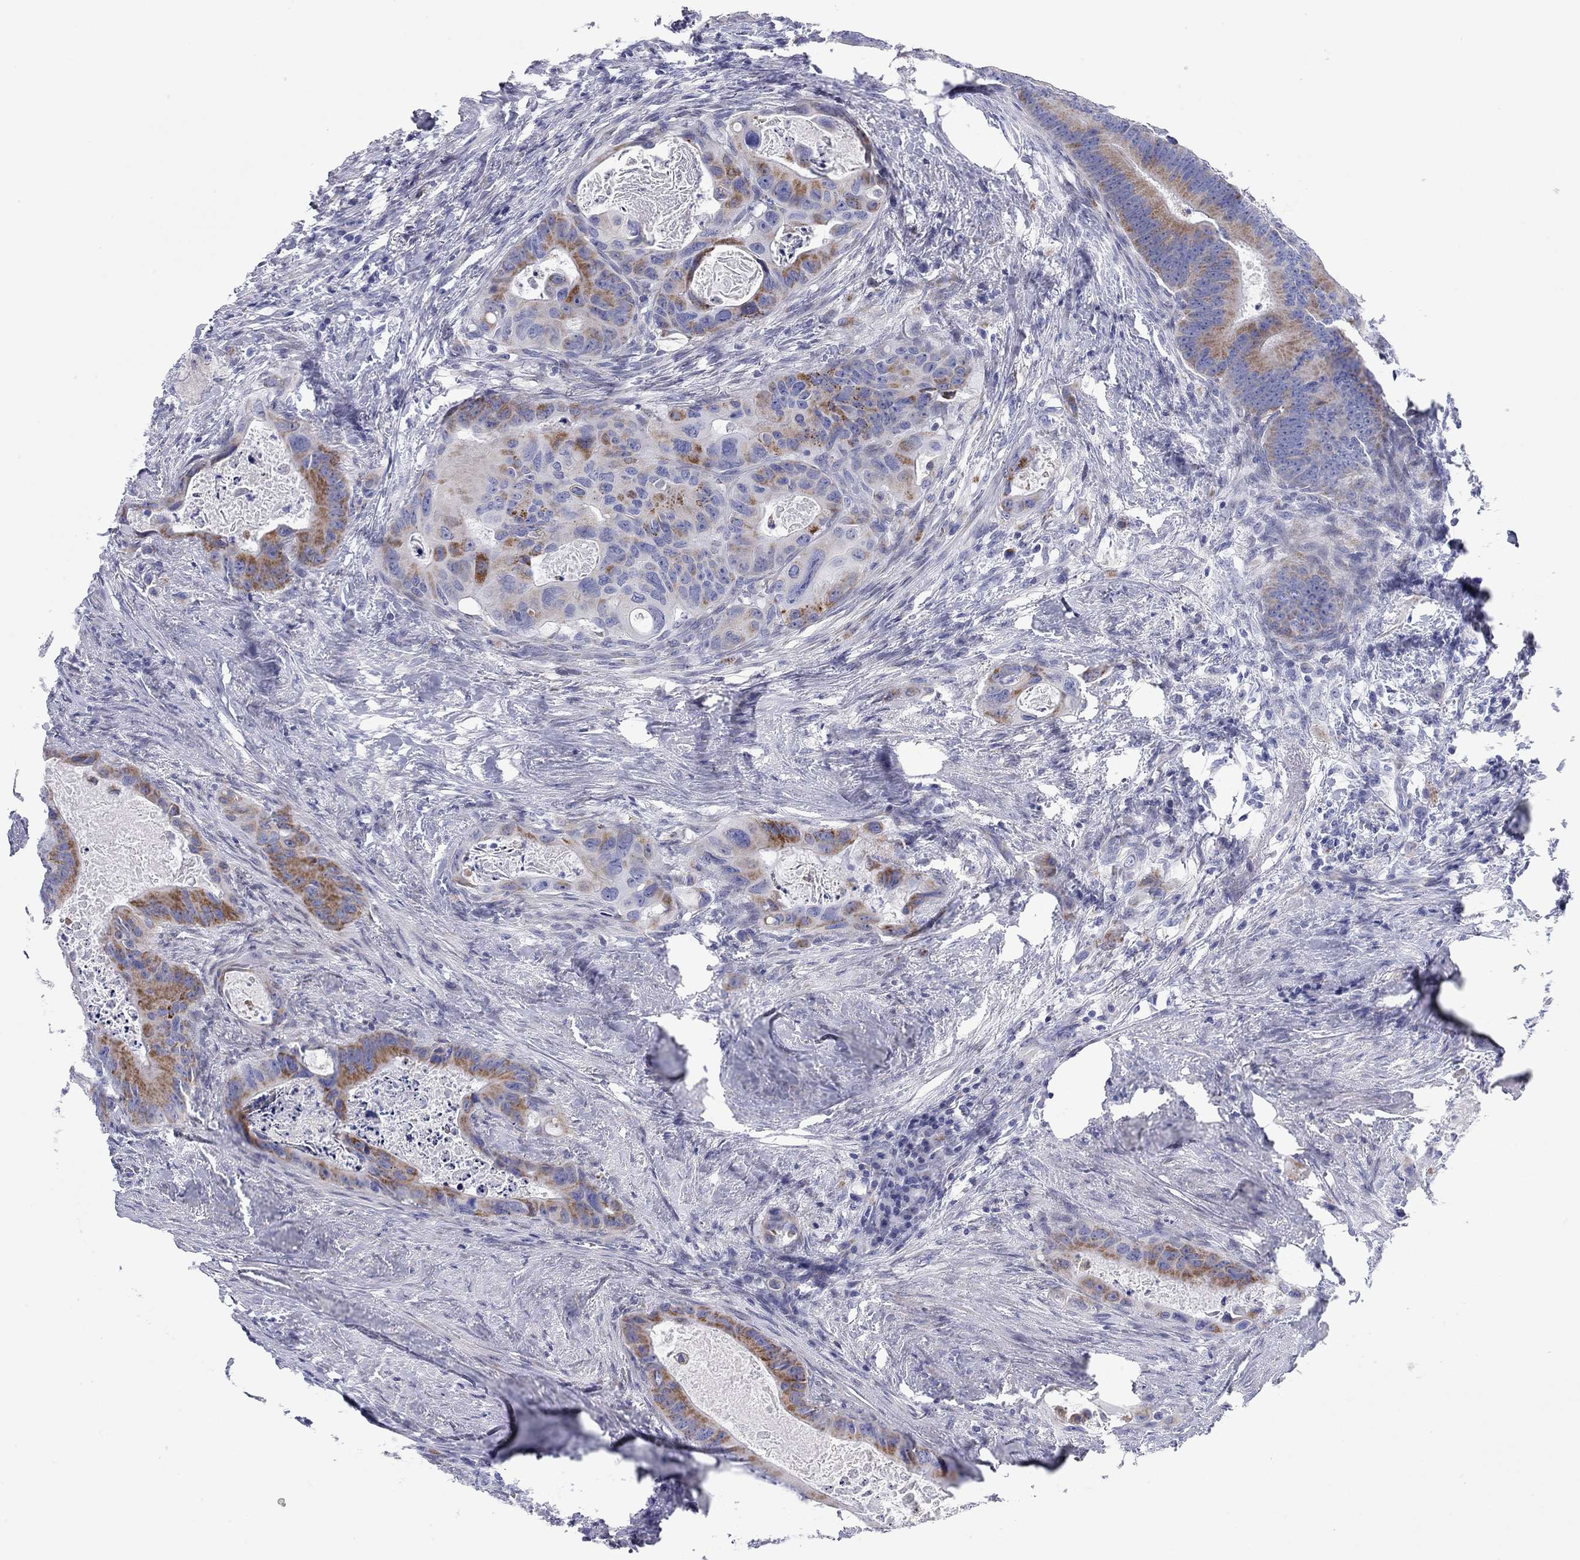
{"staining": {"intensity": "moderate", "quantity": "25%-75%", "location": "cytoplasmic/membranous"}, "tissue": "colorectal cancer", "cell_type": "Tumor cells", "image_type": "cancer", "snomed": [{"axis": "morphology", "description": "Adenocarcinoma, NOS"}, {"axis": "topography", "description": "Rectum"}], "caption": "Immunohistochemical staining of colorectal cancer displays moderate cytoplasmic/membranous protein positivity in about 25%-75% of tumor cells. (IHC, brightfield microscopy, high magnification).", "gene": "CHI3L2", "patient": {"sex": "male", "age": 64}}